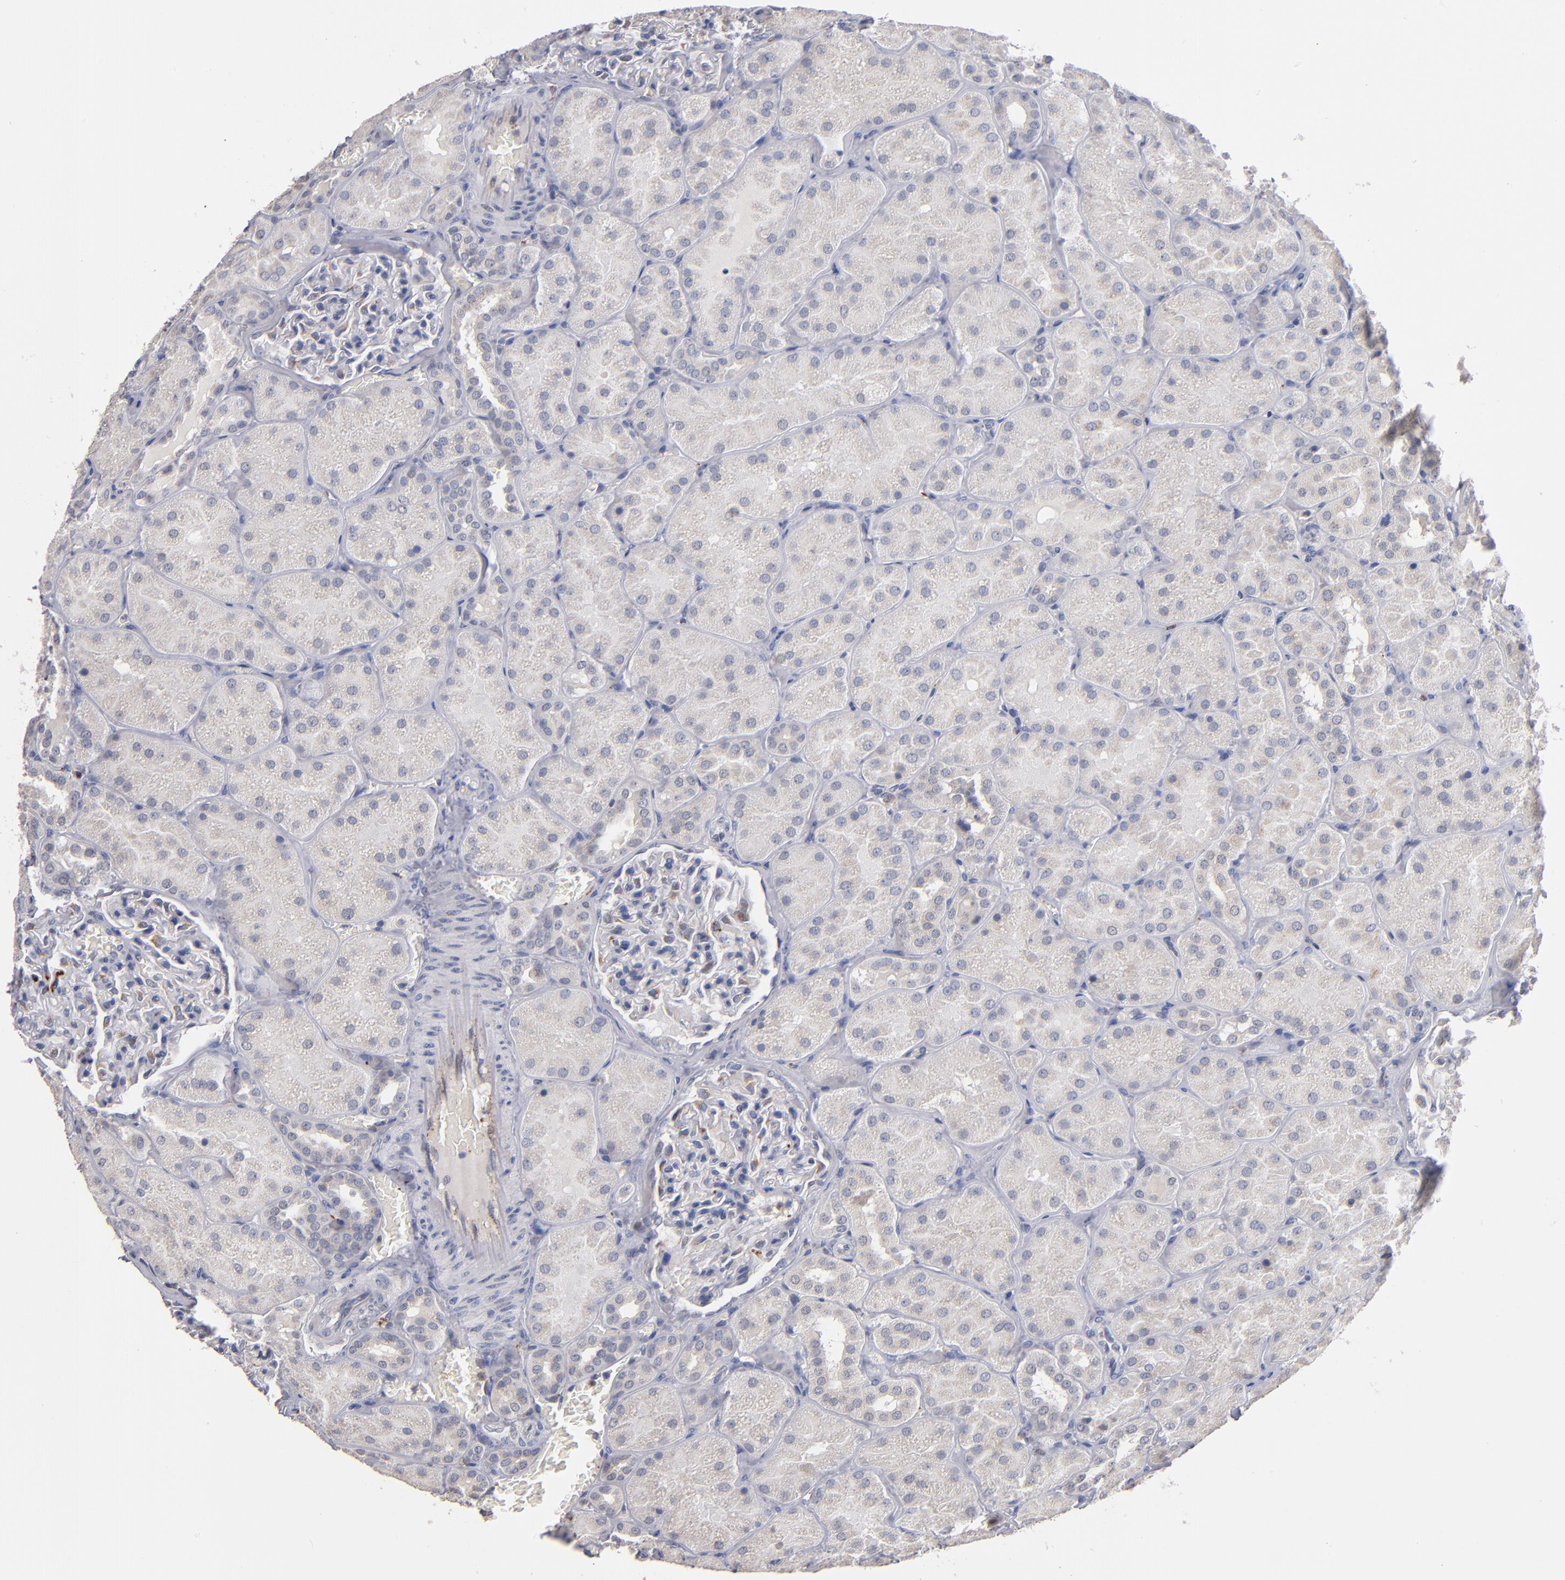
{"staining": {"intensity": "moderate", "quantity": "<25%", "location": "cytoplasmic/membranous"}, "tissue": "kidney", "cell_type": "Cells in glomeruli", "image_type": "normal", "snomed": [{"axis": "morphology", "description": "Normal tissue, NOS"}, {"axis": "topography", "description": "Kidney"}], "caption": "Kidney stained for a protein demonstrates moderate cytoplasmic/membranous positivity in cells in glomeruli. (Stains: DAB (3,3'-diaminobenzidine) in brown, nuclei in blue, Microscopy: brightfield microscopy at high magnification).", "gene": "SELP", "patient": {"sex": "male", "age": 28}}